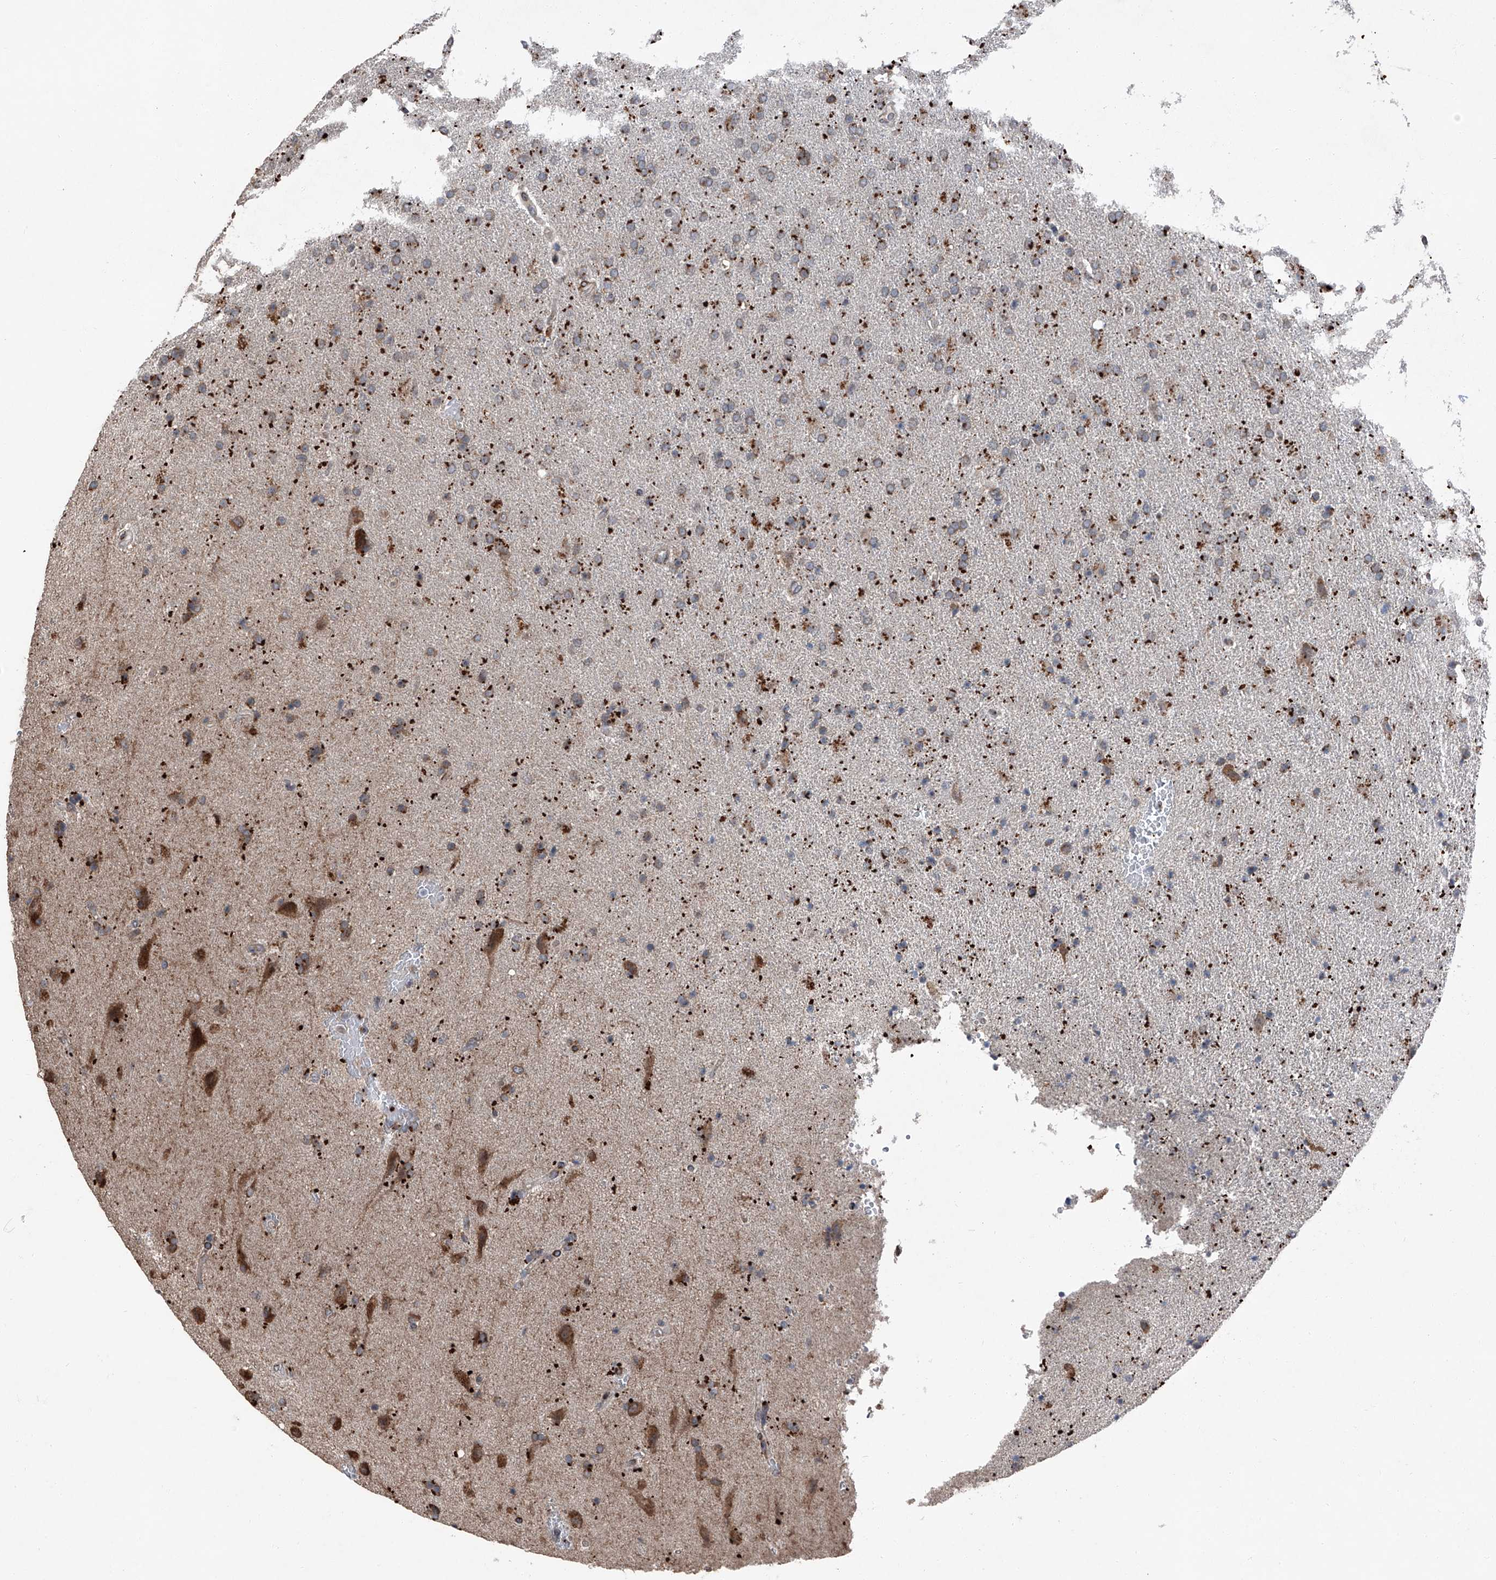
{"staining": {"intensity": "strong", "quantity": "<25%", "location": "cytoplasmic/membranous"}, "tissue": "glioma", "cell_type": "Tumor cells", "image_type": "cancer", "snomed": [{"axis": "morphology", "description": "Glioma, malignant, High grade"}, {"axis": "topography", "description": "Brain"}], "caption": "This image reveals glioma stained with immunohistochemistry to label a protein in brown. The cytoplasmic/membranous of tumor cells show strong positivity for the protein. Nuclei are counter-stained blue.", "gene": "LIMK1", "patient": {"sex": "male", "age": 72}}